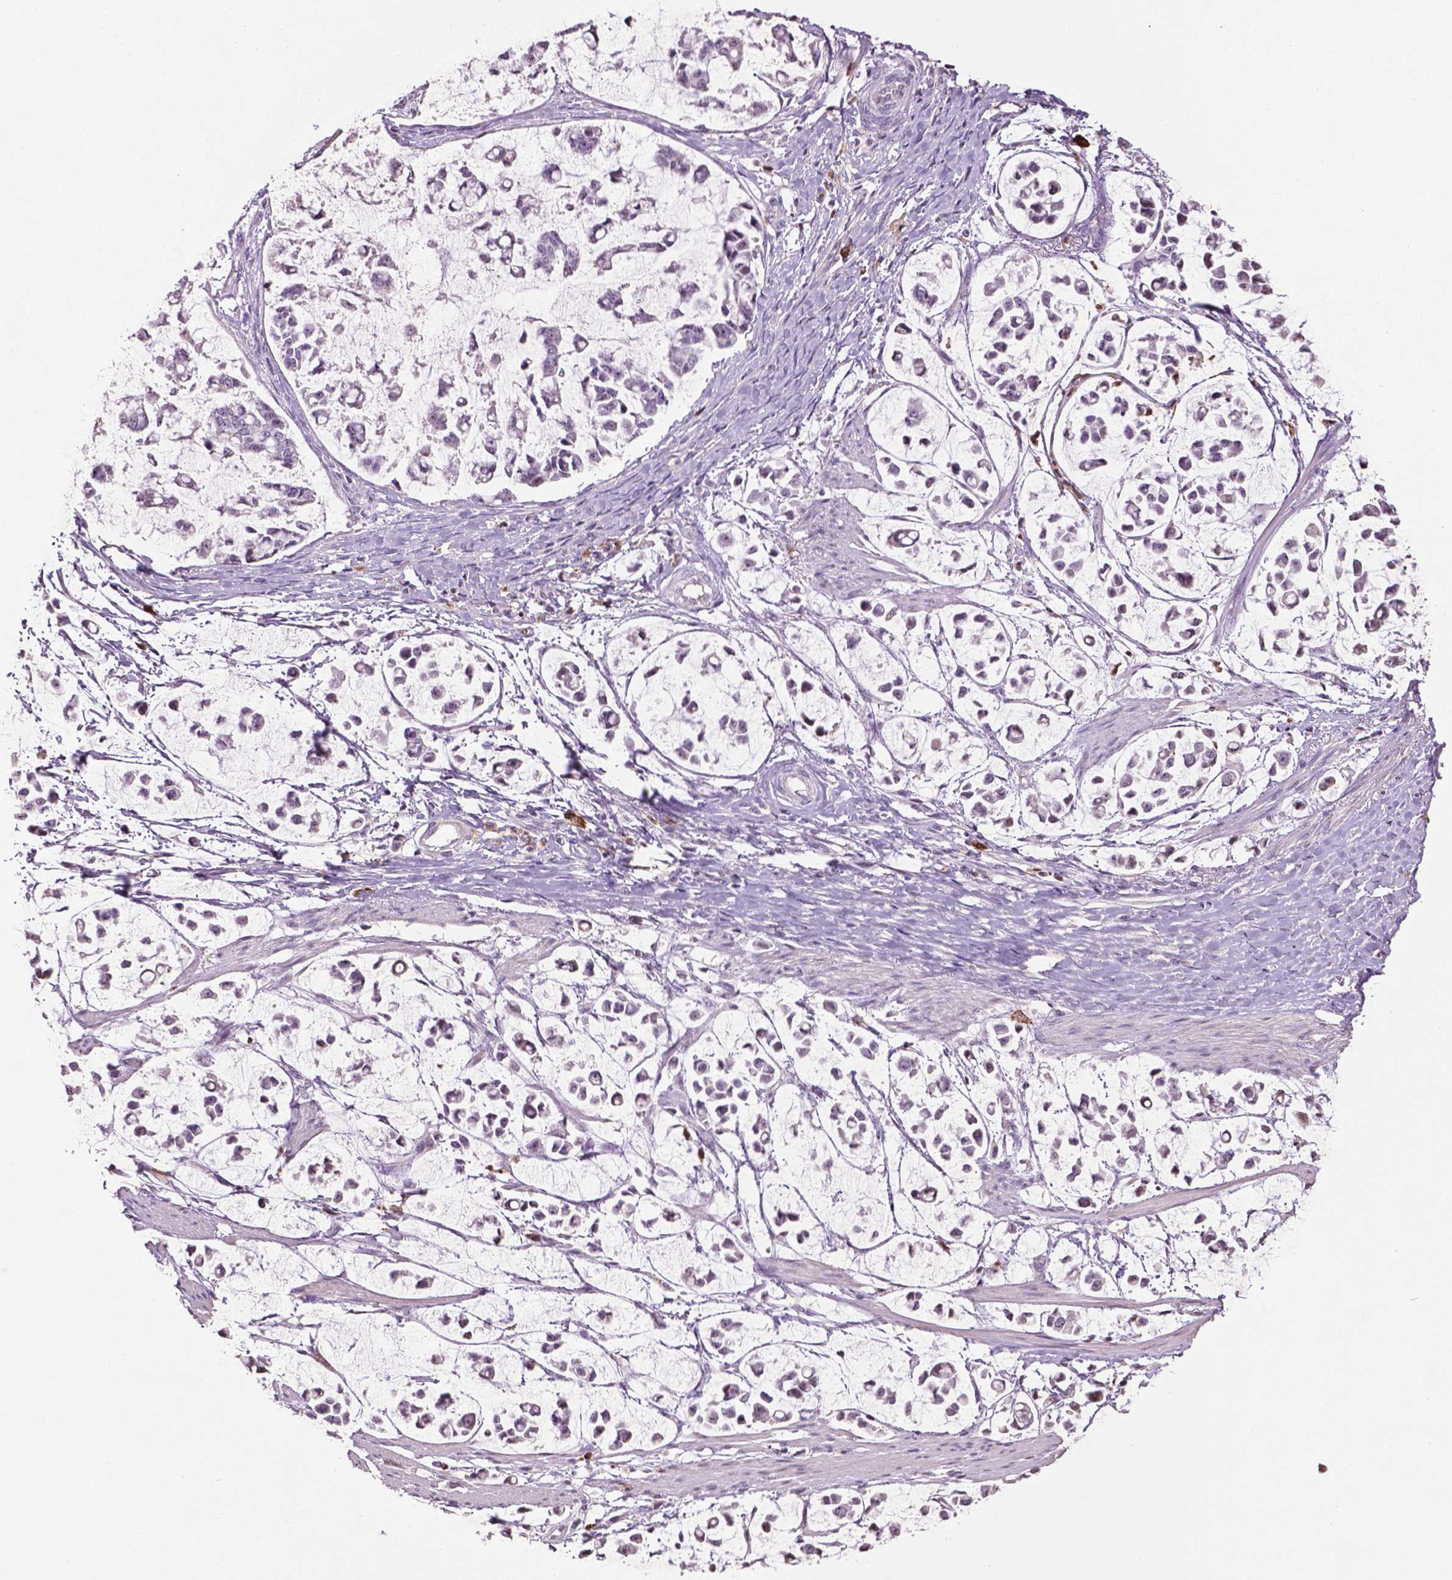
{"staining": {"intensity": "negative", "quantity": "none", "location": "none"}, "tissue": "stomach cancer", "cell_type": "Tumor cells", "image_type": "cancer", "snomed": [{"axis": "morphology", "description": "Adenocarcinoma, NOS"}, {"axis": "topography", "description": "Stomach"}], "caption": "Histopathology image shows no protein expression in tumor cells of stomach cancer tissue. Nuclei are stained in blue.", "gene": "NTNG2", "patient": {"sex": "male", "age": 82}}